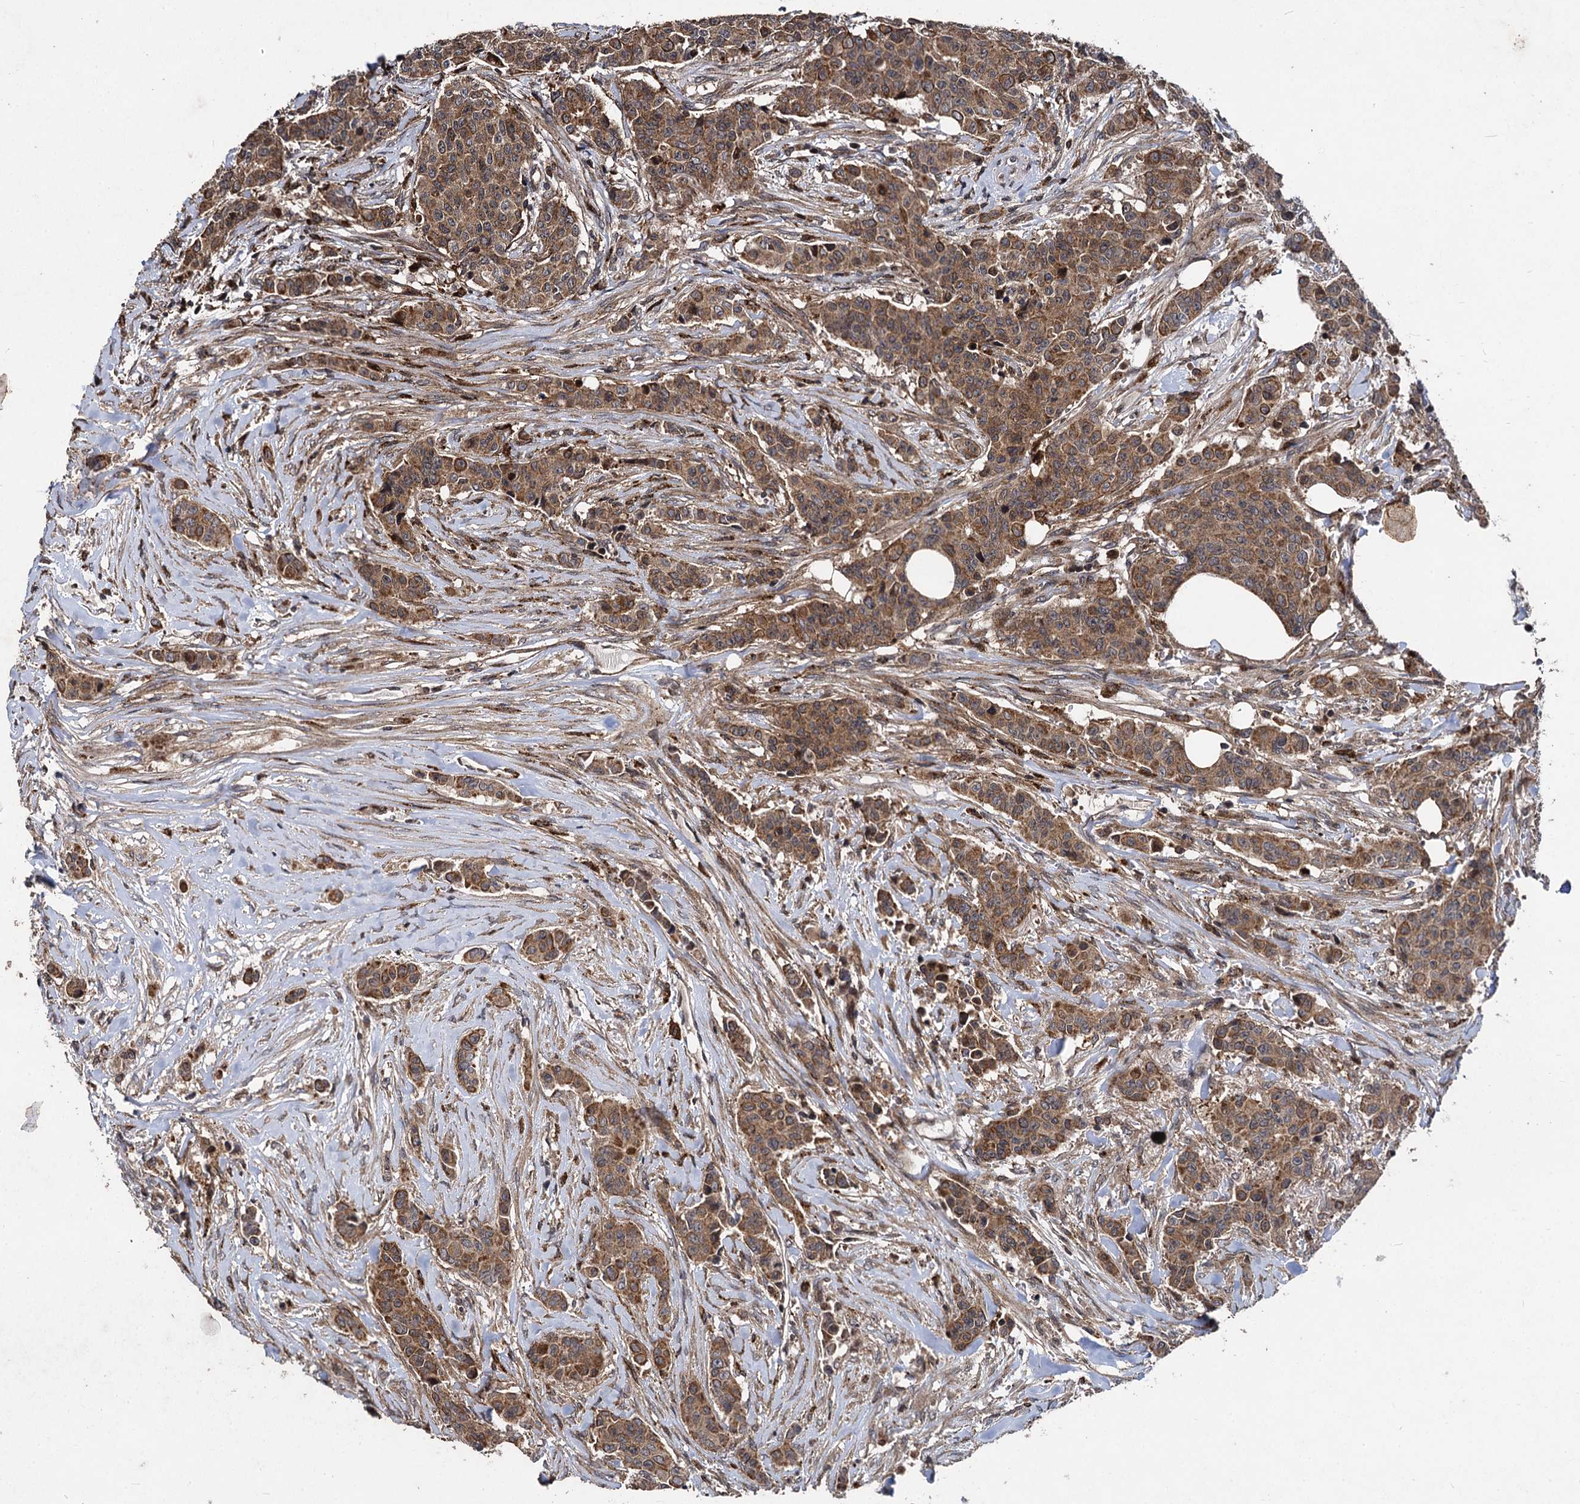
{"staining": {"intensity": "moderate", "quantity": ">75%", "location": "cytoplasmic/membranous"}, "tissue": "breast cancer", "cell_type": "Tumor cells", "image_type": "cancer", "snomed": [{"axis": "morphology", "description": "Duct carcinoma"}, {"axis": "topography", "description": "Breast"}], "caption": "Human breast infiltrating ductal carcinoma stained with a protein marker shows moderate staining in tumor cells.", "gene": "BCL2L2", "patient": {"sex": "female", "age": 40}}